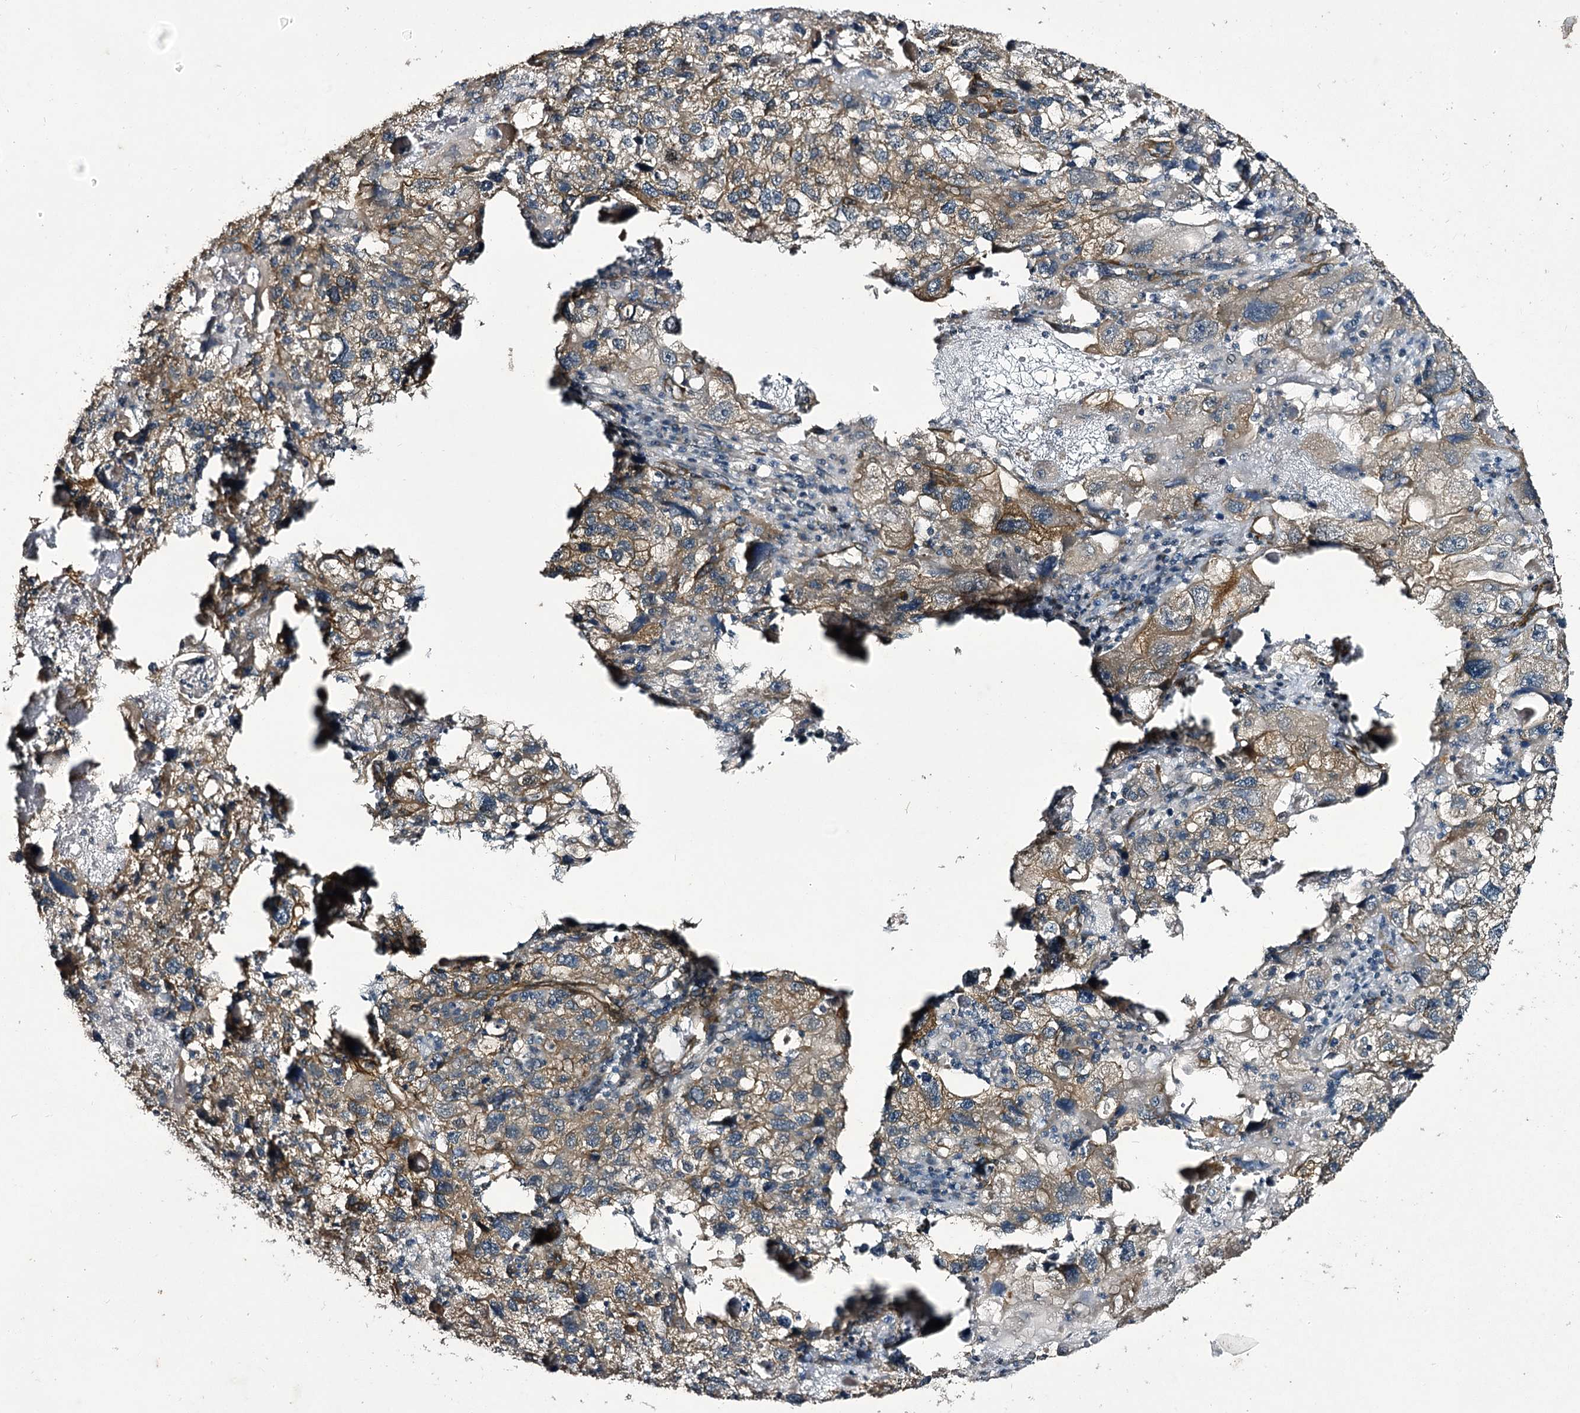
{"staining": {"intensity": "weak", "quantity": ">75%", "location": "cytoplasmic/membranous"}, "tissue": "endometrial cancer", "cell_type": "Tumor cells", "image_type": "cancer", "snomed": [{"axis": "morphology", "description": "Adenocarcinoma, NOS"}, {"axis": "topography", "description": "Endometrium"}], "caption": "Tumor cells demonstrate low levels of weak cytoplasmic/membranous expression in about >75% of cells in human endometrial cancer (adenocarcinoma).", "gene": "MYO1C", "patient": {"sex": "female", "age": 49}}